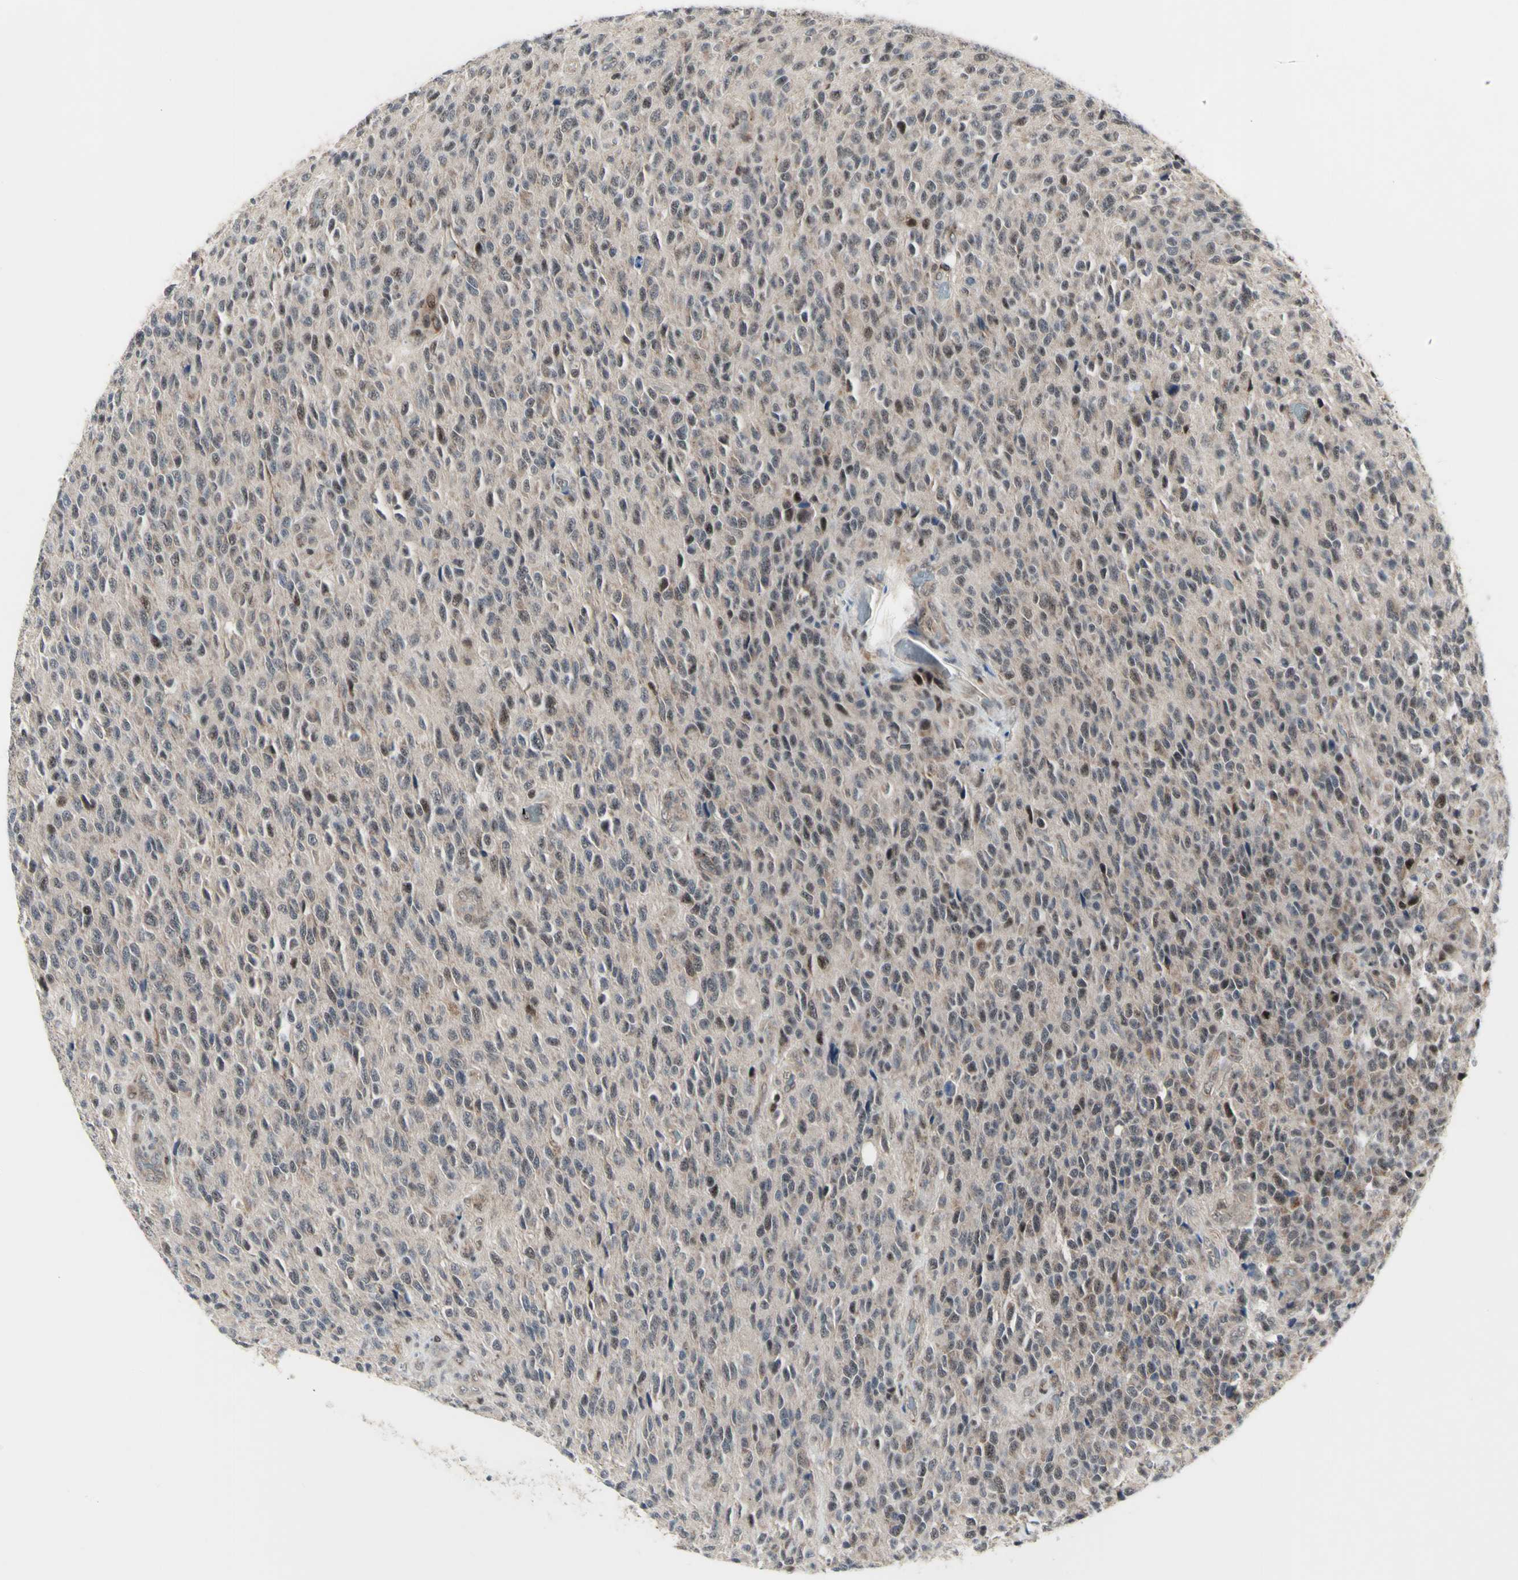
{"staining": {"intensity": "weak", "quantity": ">75%", "location": "cytoplasmic/membranous"}, "tissue": "glioma", "cell_type": "Tumor cells", "image_type": "cancer", "snomed": [{"axis": "morphology", "description": "Glioma, malignant, High grade"}, {"axis": "topography", "description": "pancreas cauda"}], "caption": "Malignant glioma (high-grade) stained with a protein marker demonstrates weak staining in tumor cells.", "gene": "DHRS7B", "patient": {"sex": "male", "age": 60}}